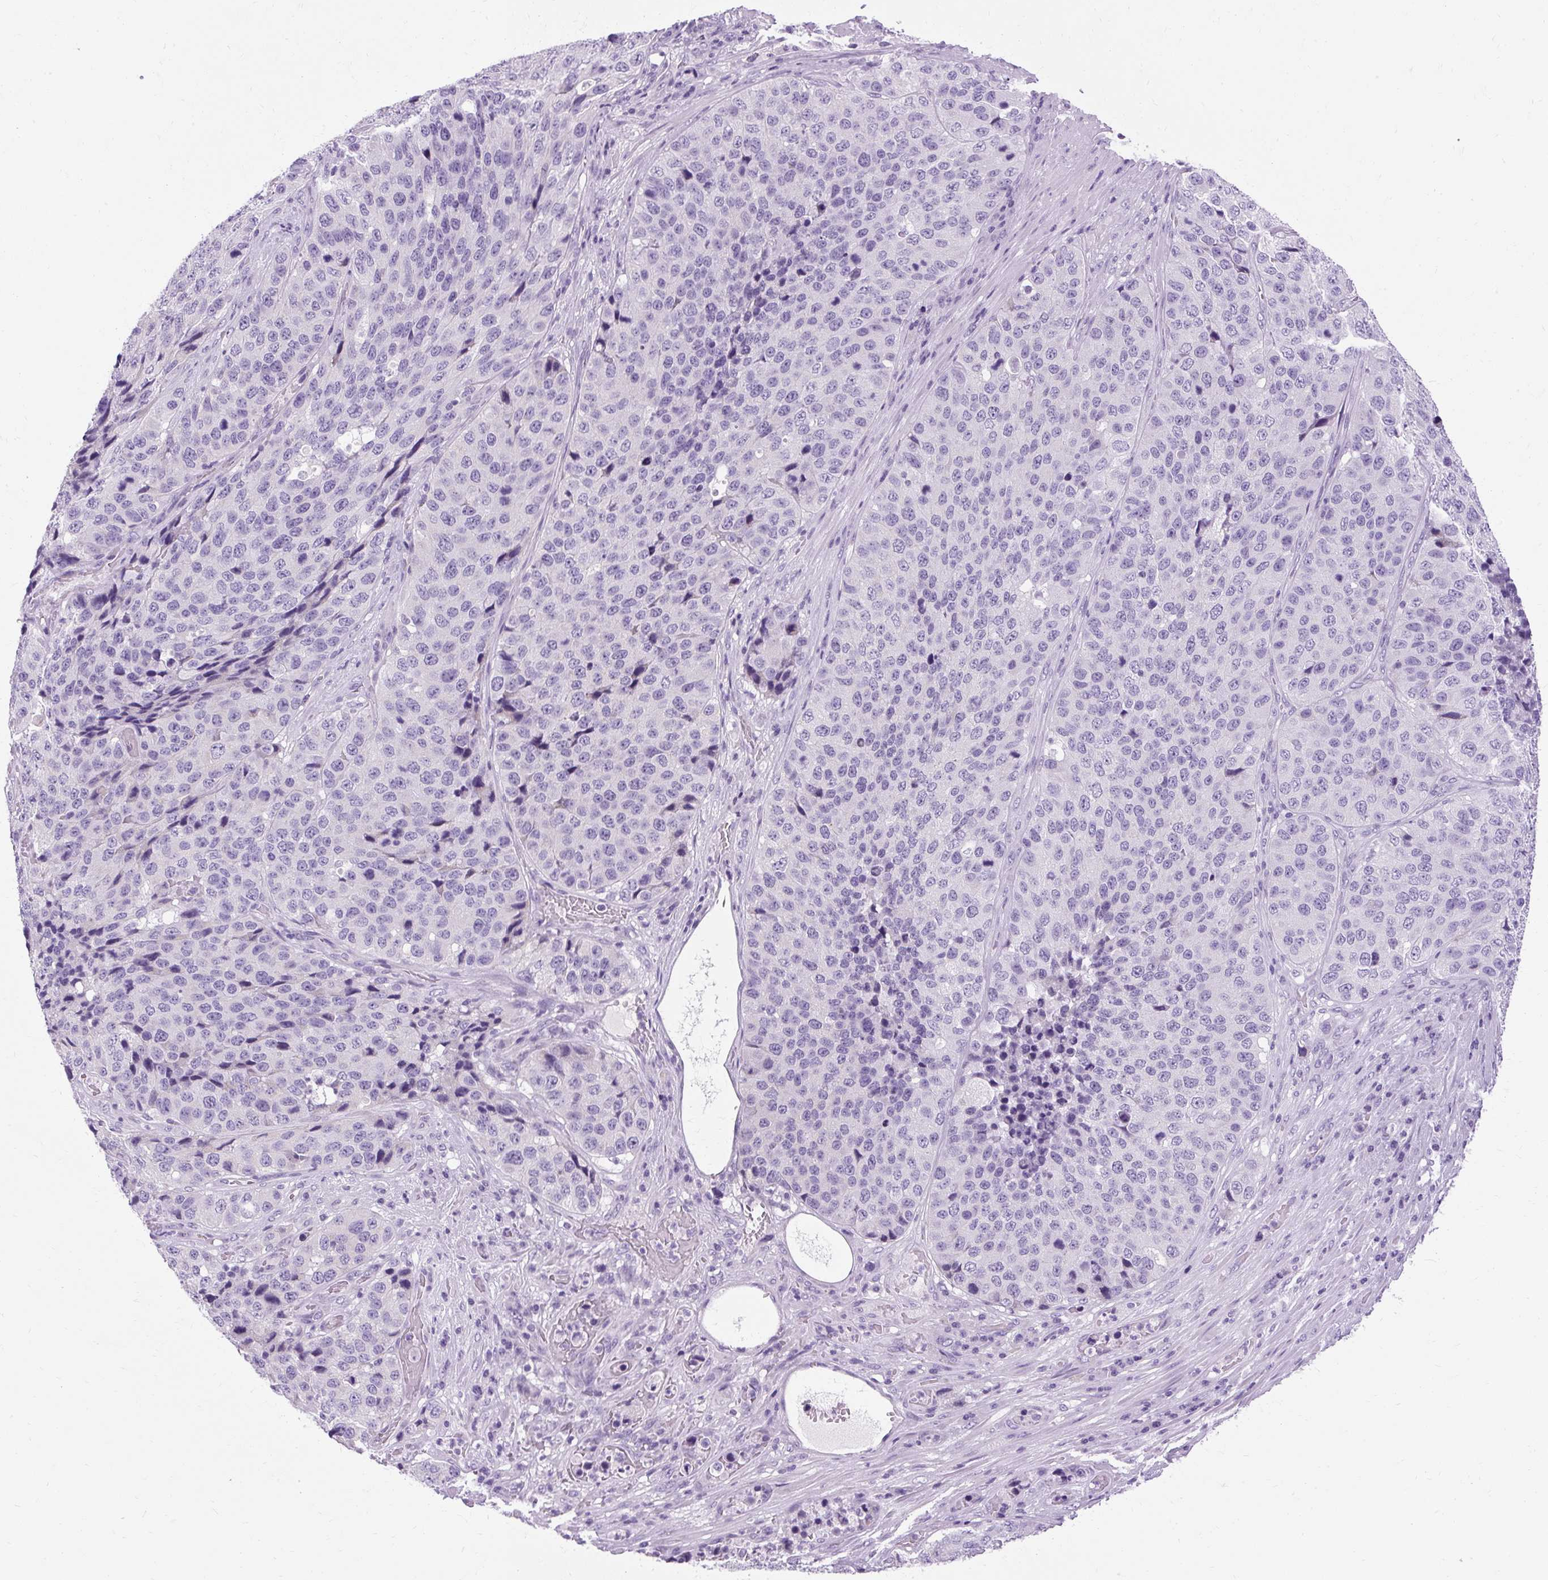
{"staining": {"intensity": "negative", "quantity": "none", "location": "none"}, "tissue": "stomach cancer", "cell_type": "Tumor cells", "image_type": "cancer", "snomed": [{"axis": "morphology", "description": "Adenocarcinoma, NOS"}, {"axis": "topography", "description": "Stomach"}], "caption": "Tumor cells show no significant positivity in stomach adenocarcinoma.", "gene": "B3GNT4", "patient": {"sex": "male", "age": 71}}